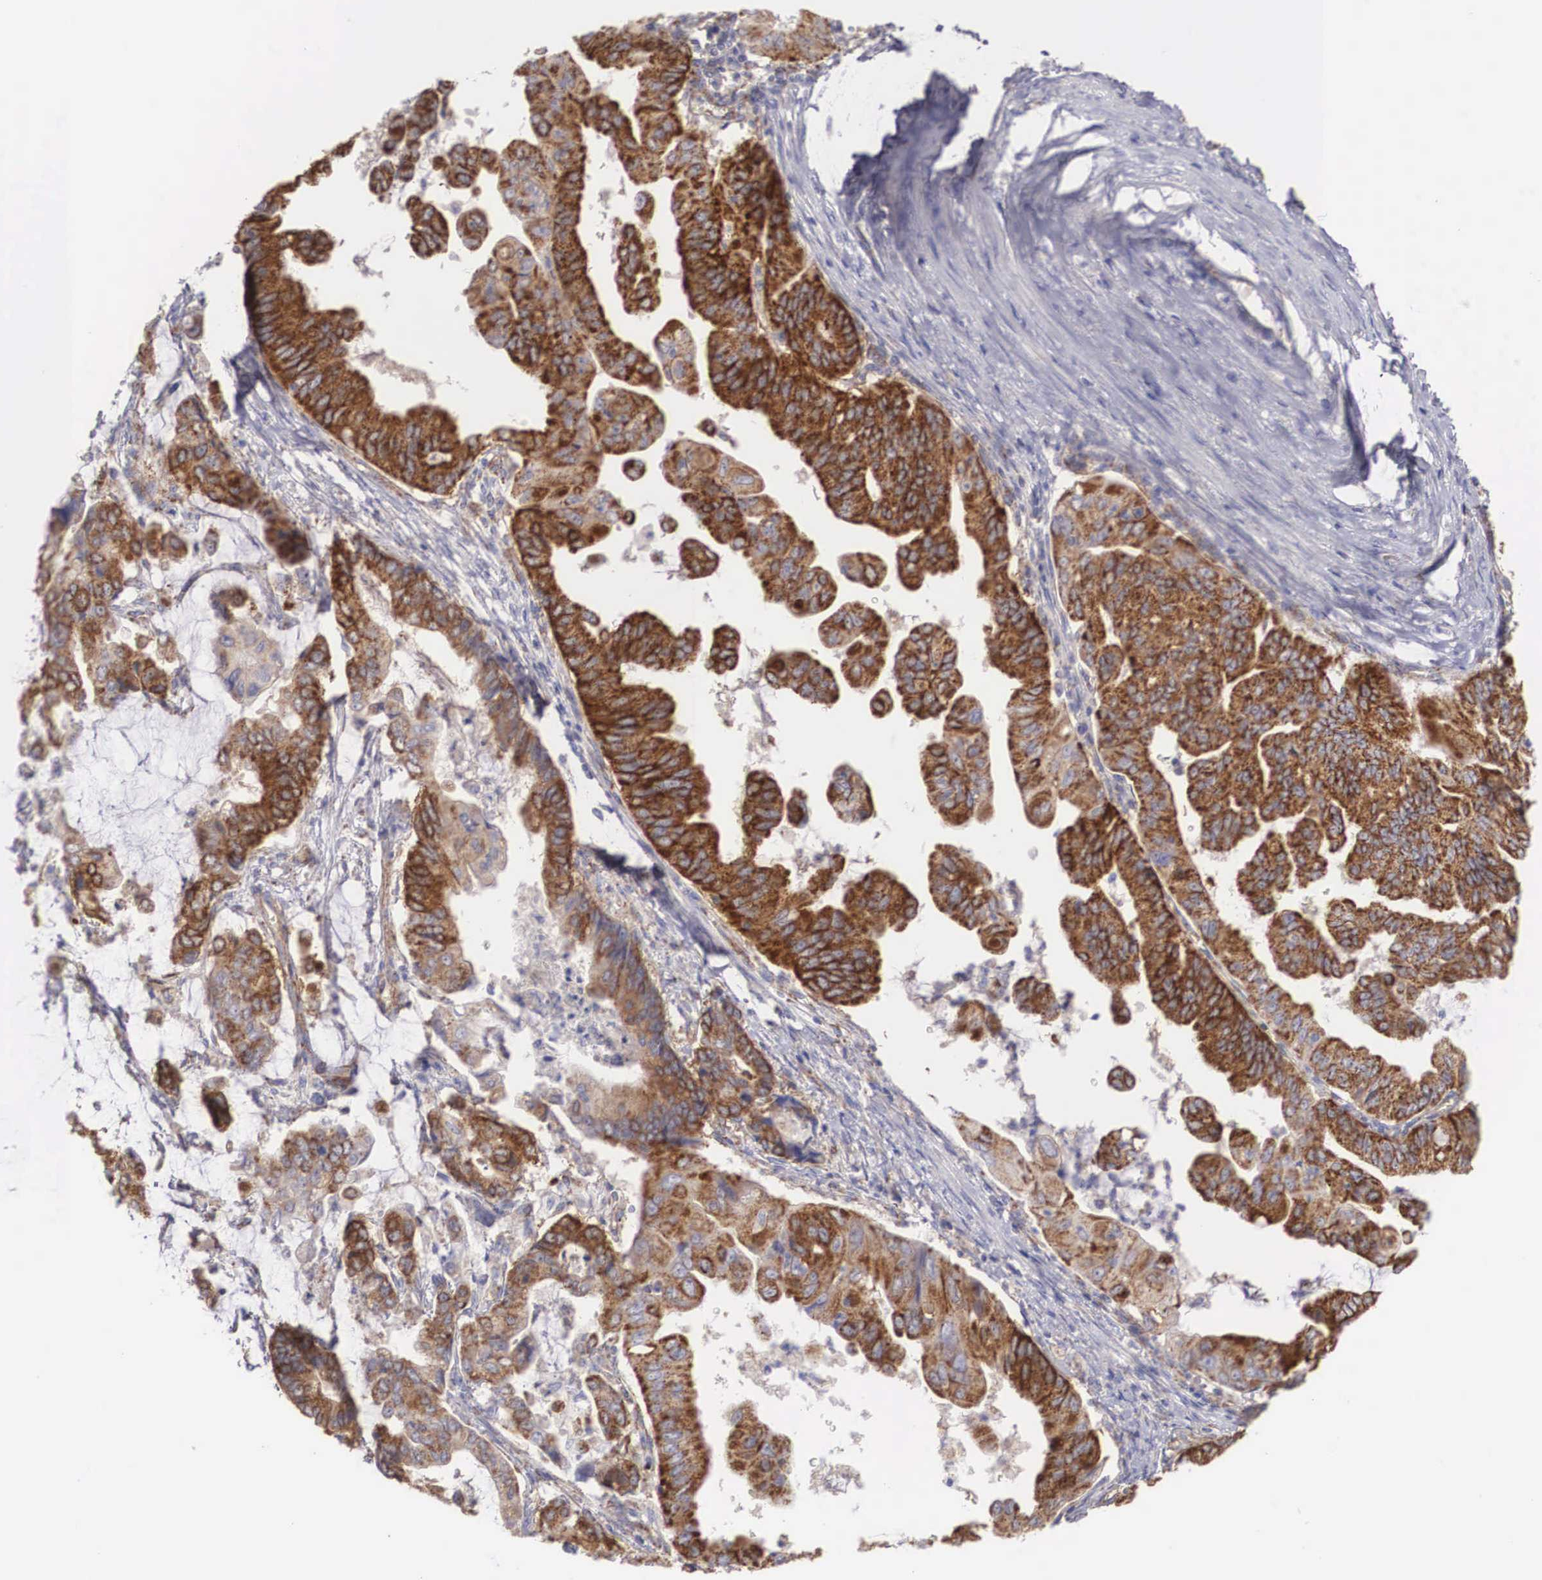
{"staining": {"intensity": "strong", "quantity": ">75%", "location": "cytoplasmic/membranous"}, "tissue": "stomach cancer", "cell_type": "Tumor cells", "image_type": "cancer", "snomed": [{"axis": "morphology", "description": "Adenocarcinoma, NOS"}, {"axis": "topography", "description": "Stomach, upper"}], "caption": "Adenocarcinoma (stomach) stained for a protein (brown) displays strong cytoplasmic/membranous positive staining in approximately >75% of tumor cells.", "gene": "XPNPEP3", "patient": {"sex": "male", "age": 80}}